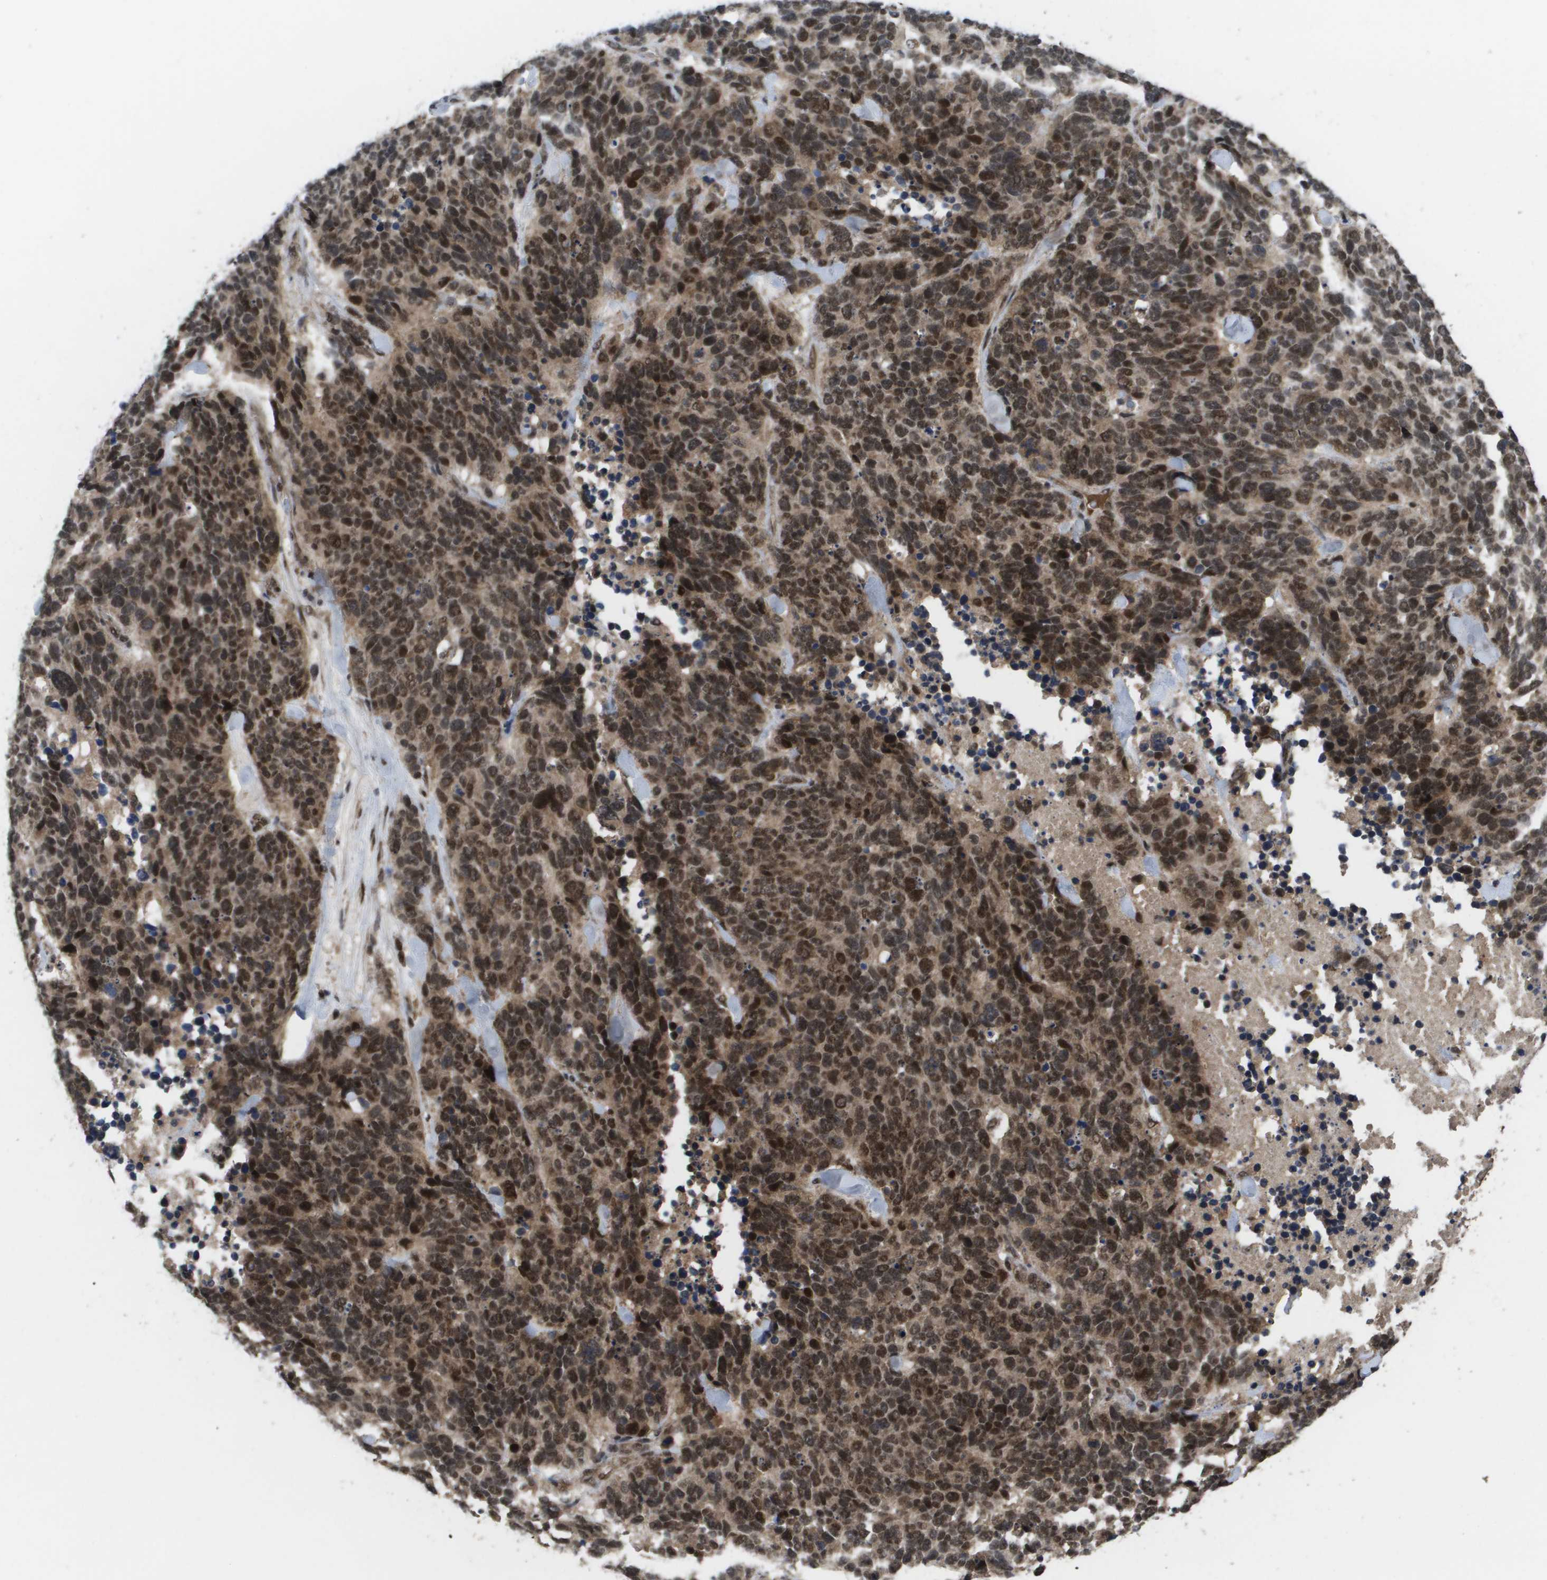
{"staining": {"intensity": "strong", "quantity": ">75%", "location": "cytoplasmic/membranous,nuclear"}, "tissue": "lung cancer", "cell_type": "Tumor cells", "image_type": "cancer", "snomed": [{"axis": "morphology", "description": "Neoplasm, malignant, NOS"}, {"axis": "topography", "description": "Lung"}], "caption": "Neoplasm (malignant) (lung) tissue demonstrates strong cytoplasmic/membranous and nuclear positivity in about >75% of tumor cells, visualized by immunohistochemistry.", "gene": "AMBRA1", "patient": {"sex": "female", "age": 58}}